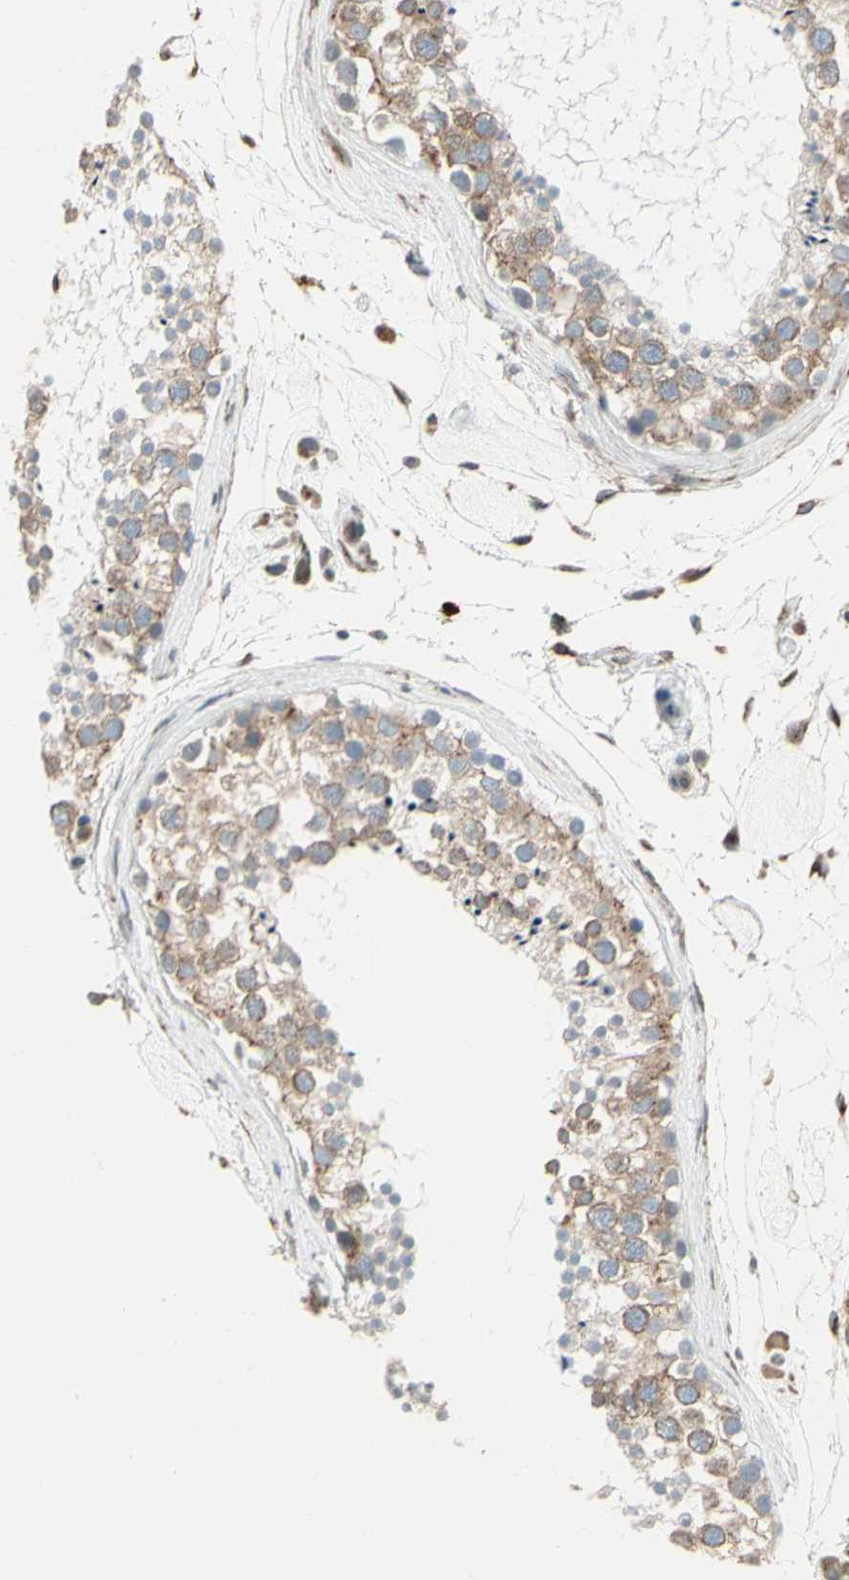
{"staining": {"intensity": "weak", "quantity": ">75%", "location": "cytoplasmic/membranous"}, "tissue": "testis", "cell_type": "Cells in seminiferous ducts", "image_type": "normal", "snomed": [{"axis": "morphology", "description": "Normal tissue, NOS"}, {"axis": "topography", "description": "Testis"}], "caption": "Weak cytoplasmic/membranous positivity is appreciated in about >75% of cells in seminiferous ducts in normal testis. (DAB = brown stain, brightfield microscopy at high magnification).", "gene": "FNDC3A", "patient": {"sex": "male", "age": 46}}